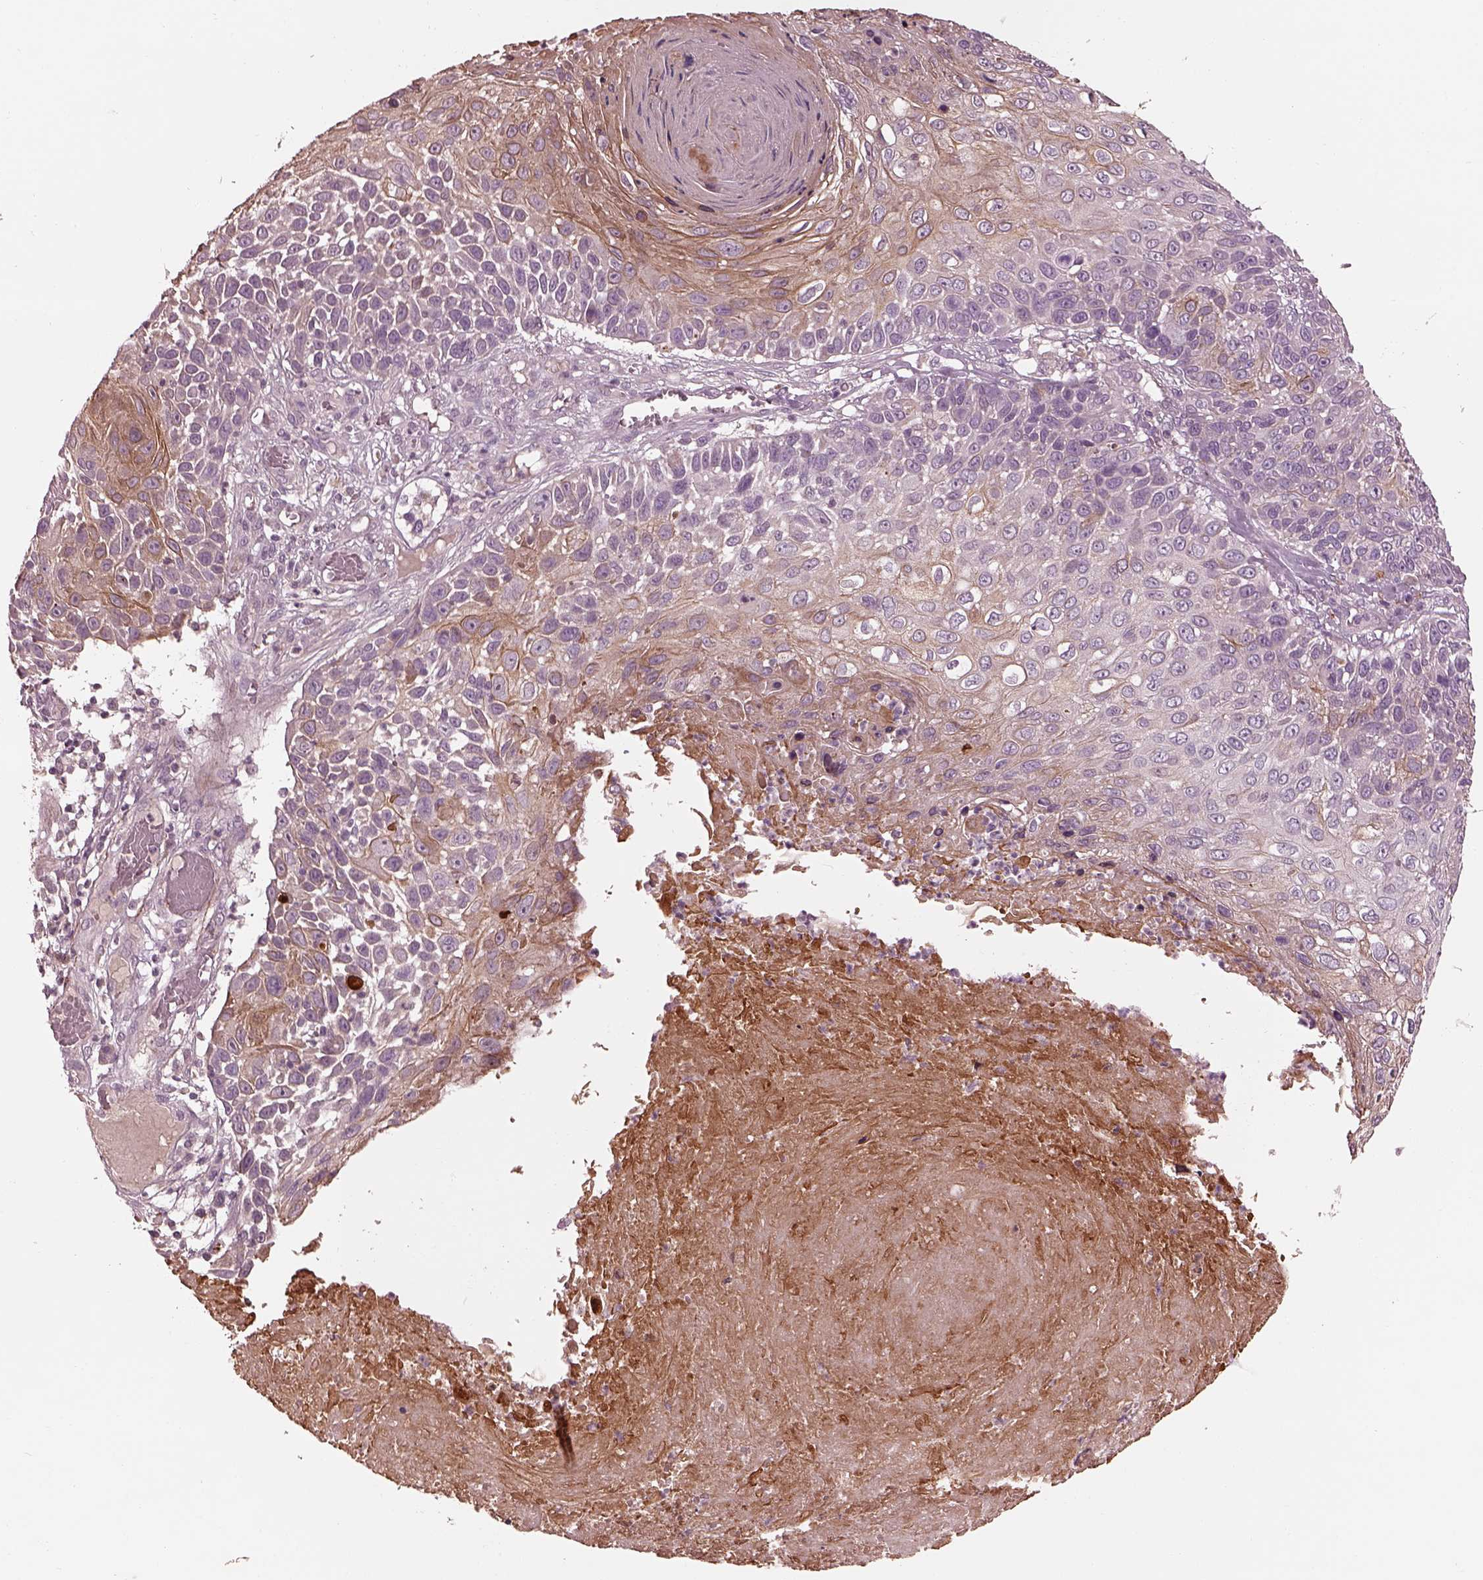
{"staining": {"intensity": "moderate", "quantity": "<25%", "location": "cytoplasmic/membranous"}, "tissue": "skin cancer", "cell_type": "Tumor cells", "image_type": "cancer", "snomed": [{"axis": "morphology", "description": "Squamous cell carcinoma, NOS"}, {"axis": "topography", "description": "Skin"}], "caption": "Moderate cytoplasmic/membranous expression for a protein is seen in approximately <25% of tumor cells of skin squamous cell carcinoma using IHC.", "gene": "EFEMP1", "patient": {"sex": "male", "age": 92}}